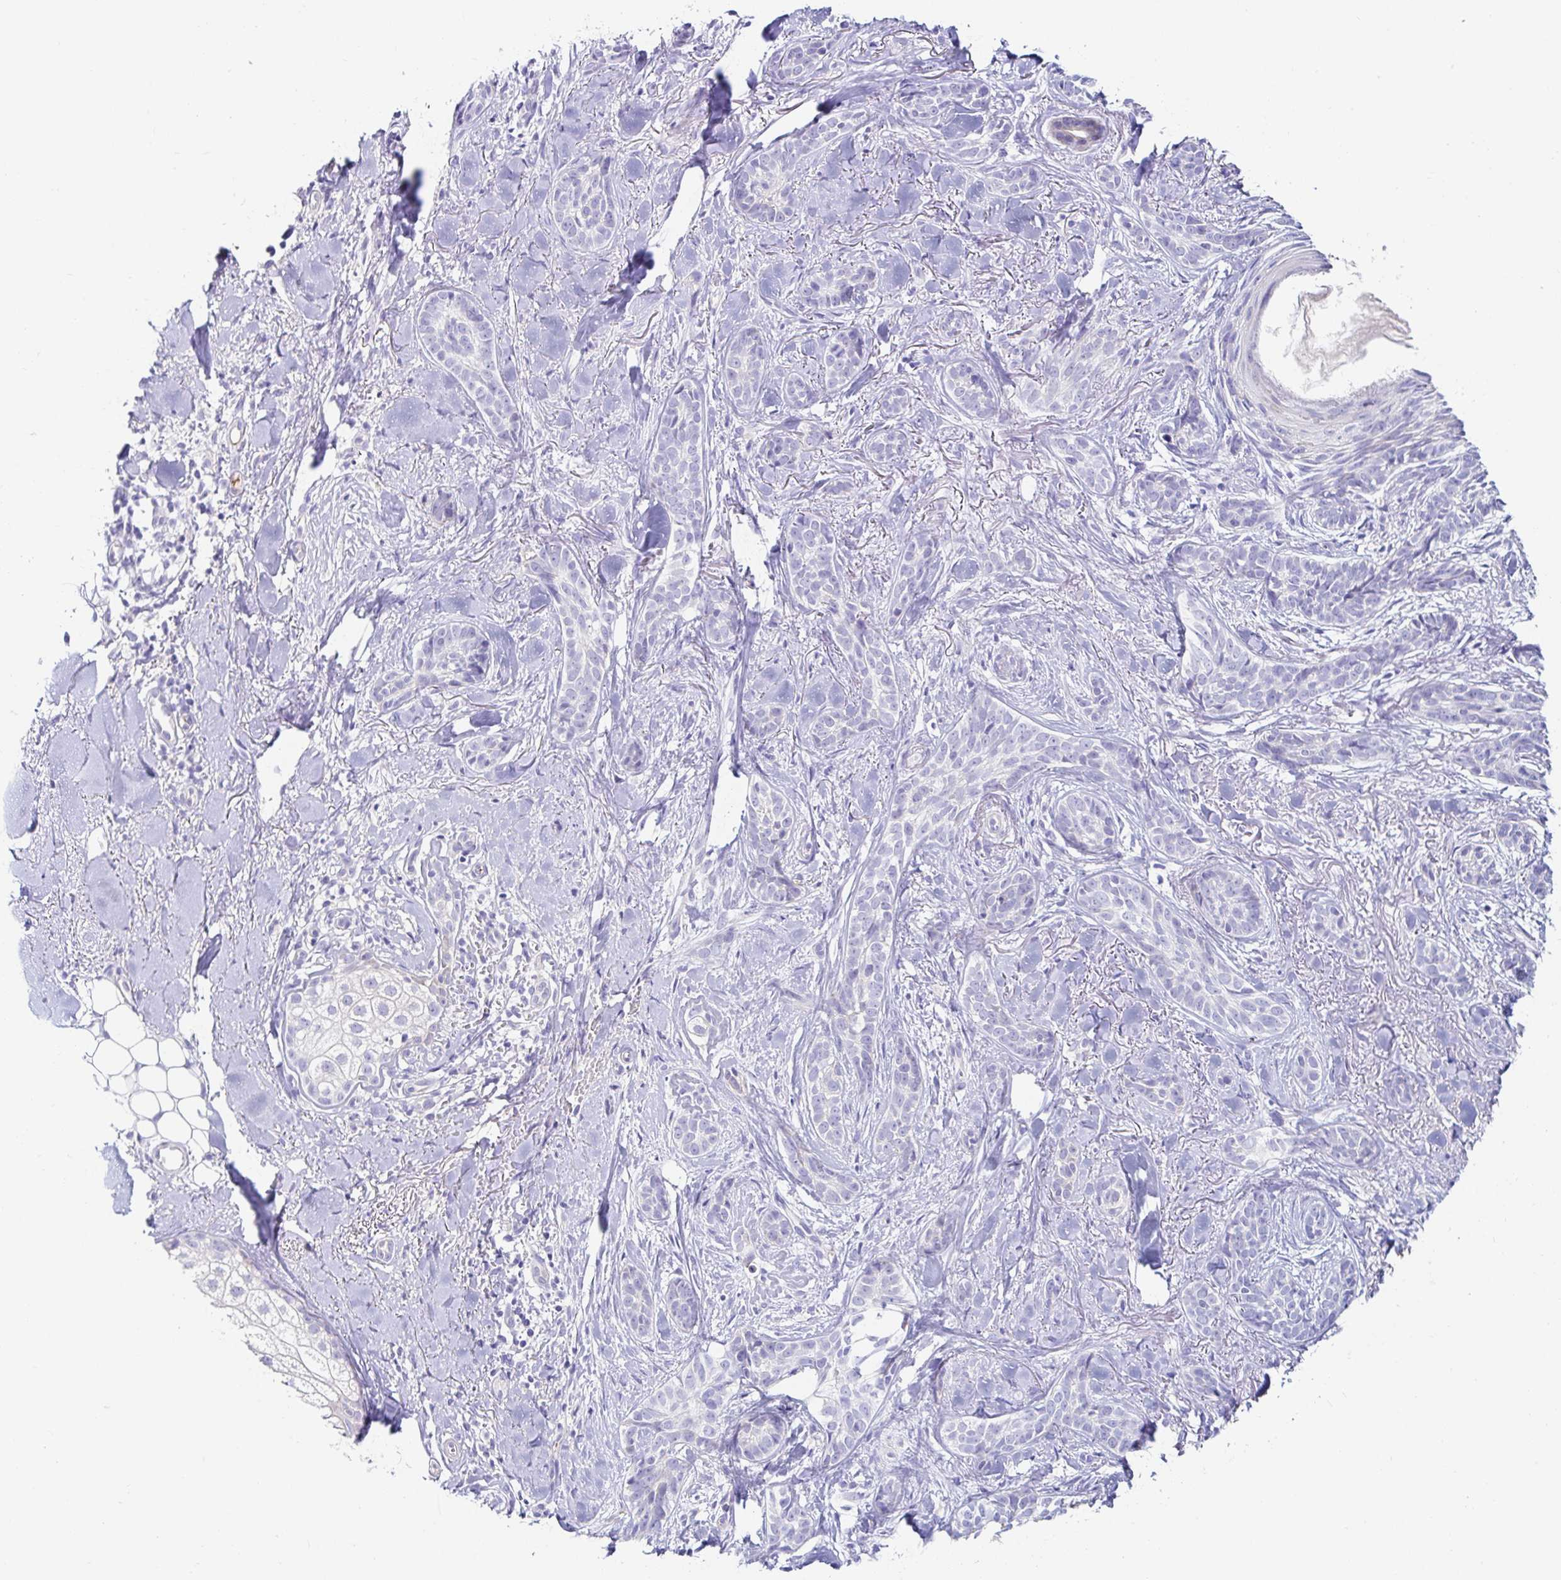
{"staining": {"intensity": "negative", "quantity": "none", "location": "none"}, "tissue": "skin cancer", "cell_type": "Tumor cells", "image_type": "cancer", "snomed": [{"axis": "morphology", "description": "Basal cell carcinoma"}, {"axis": "morphology", "description": "BCC, high aggressive"}, {"axis": "topography", "description": "Skin"}], "caption": "The micrograph shows no significant positivity in tumor cells of skin cancer.", "gene": "C4orf17", "patient": {"sex": "female", "age": 79}}